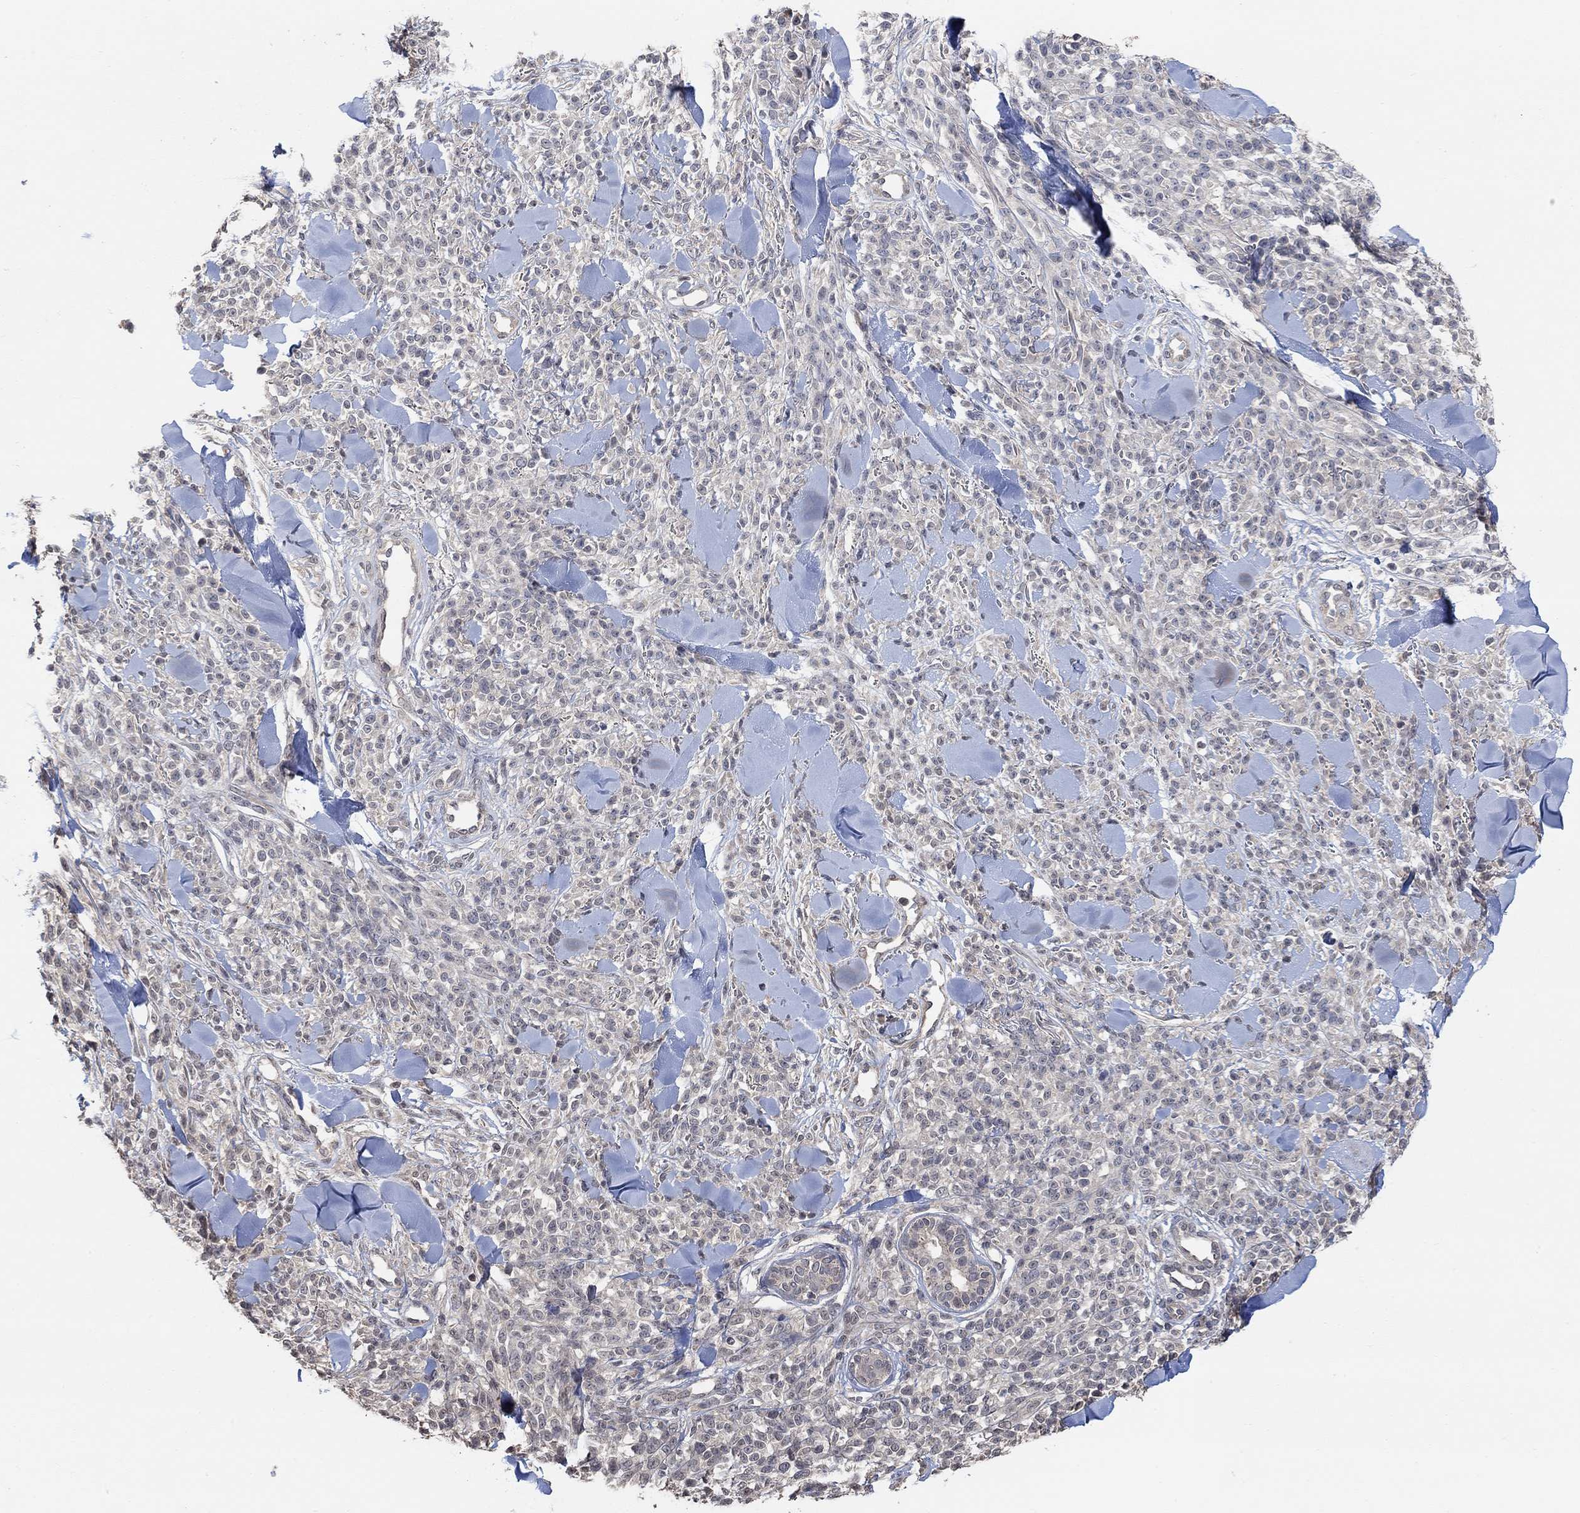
{"staining": {"intensity": "negative", "quantity": "none", "location": "none"}, "tissue": "melanoma", "cell_type": "Tumor cells", "image_type": "cancer", "snomed": [{"axis": "morphology", "description": "Malignant melanoma, NOS"}, {"axis": "topography", "description": "Skin"}, {"axis": "topography", "description": "Skin of trunk"}], "caption": "Malignant melanoma was stained to show a protein in brown. There is no significant positivity in tumor cells.", "gene": "UNC5B", "patient": {"sex": "male", "age": 74}}